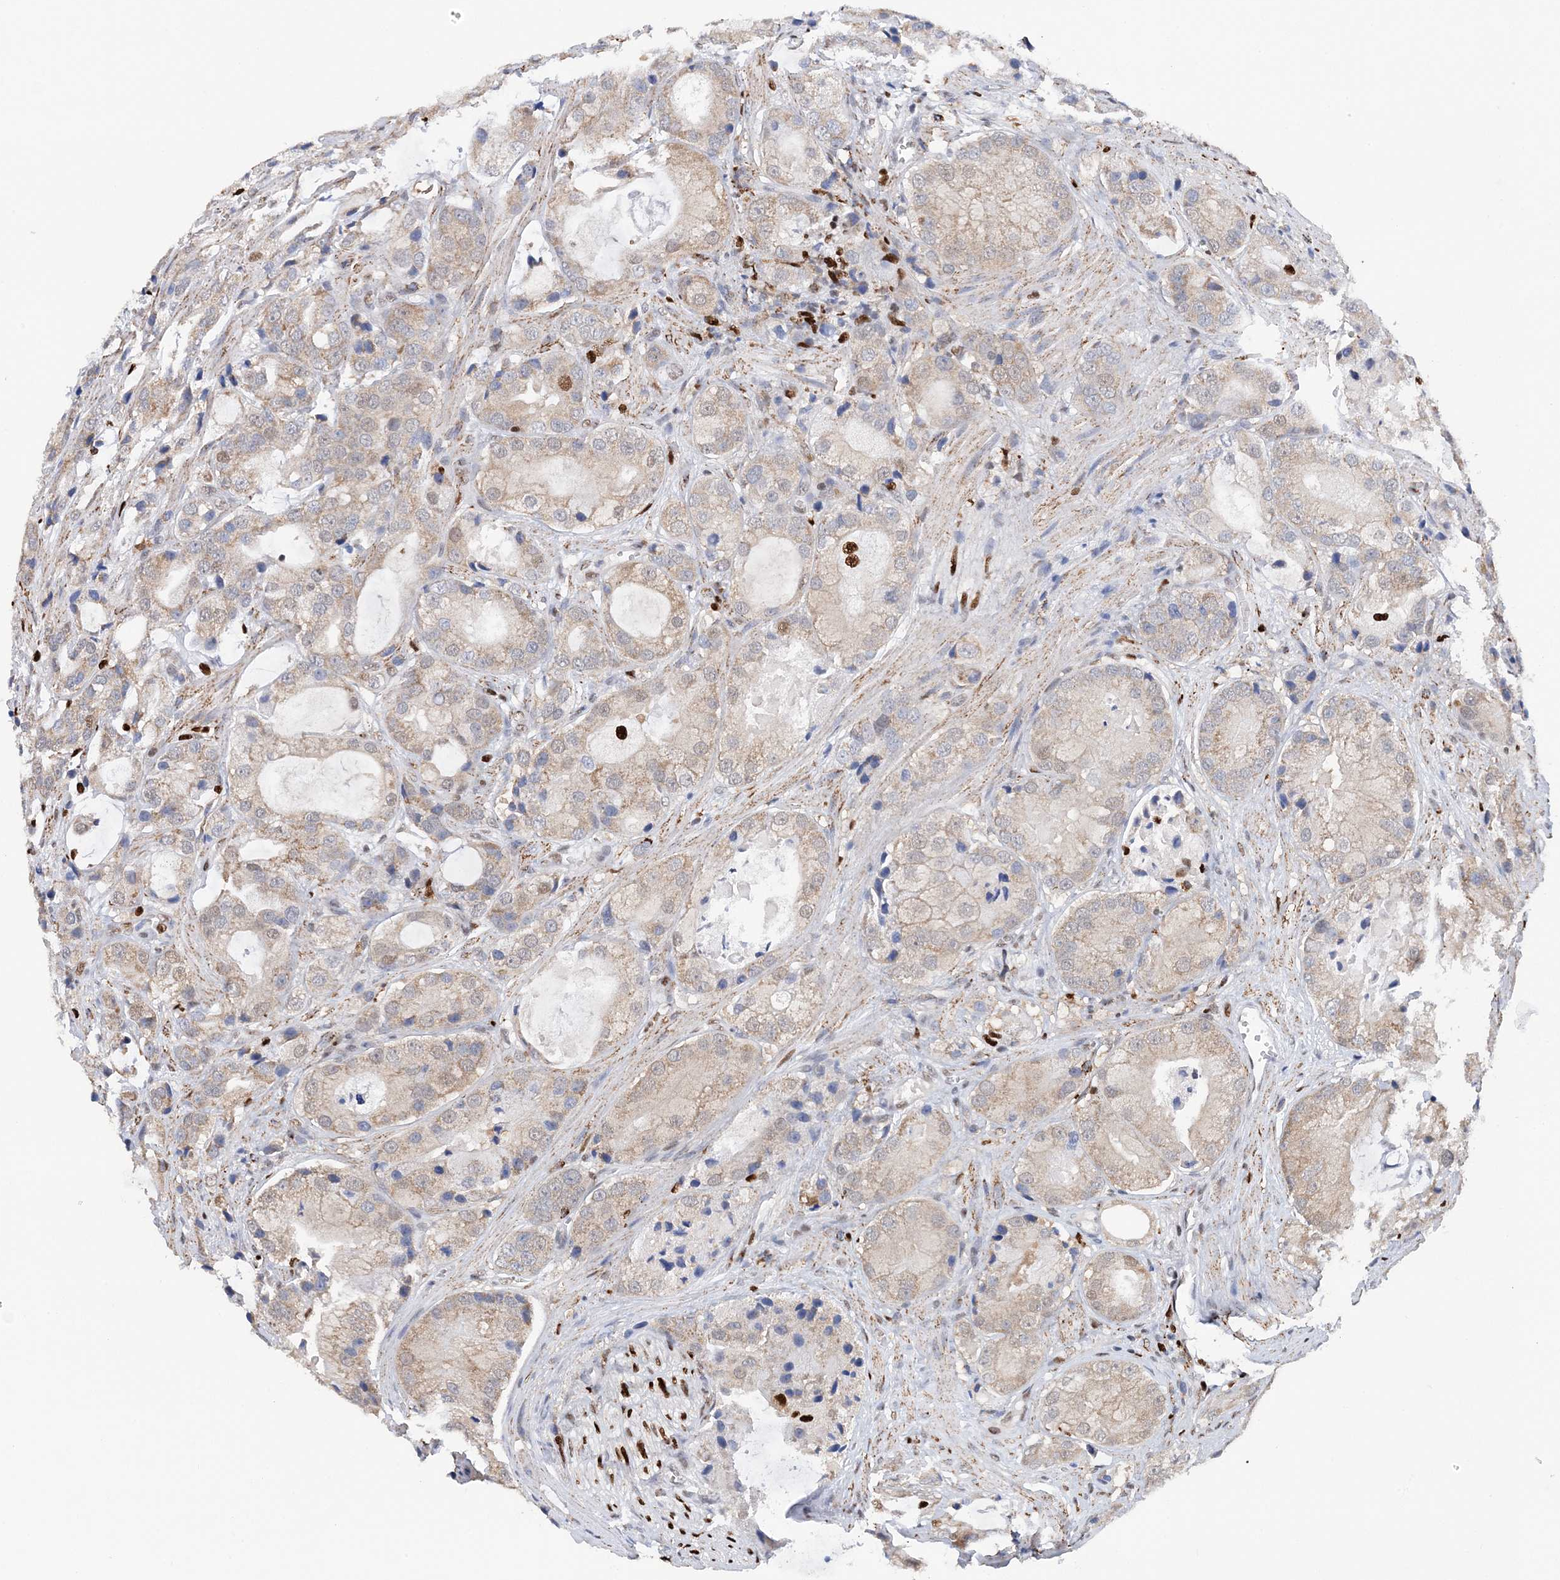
{"staining": {"intensity": "weak", "quantity": "<25%", "location": "cytoplasmic/membranous"}, "tissue": "prostate cancer", "cell_type": "Tumor cells", "image_type": "cancer", "snomed": [{"axis": "morphology", "description": "Adenocarcinoma, High grade"}, {"axis": "topography", "description": "Prostate"}], "caption": "Prostate cancer (high-grade adenocarcinoma) stained for a protein using immunohistochemistry shows no expression tumor cells.", "gene": "NIT2", "patient": {"sex": "male", "age": 70}}